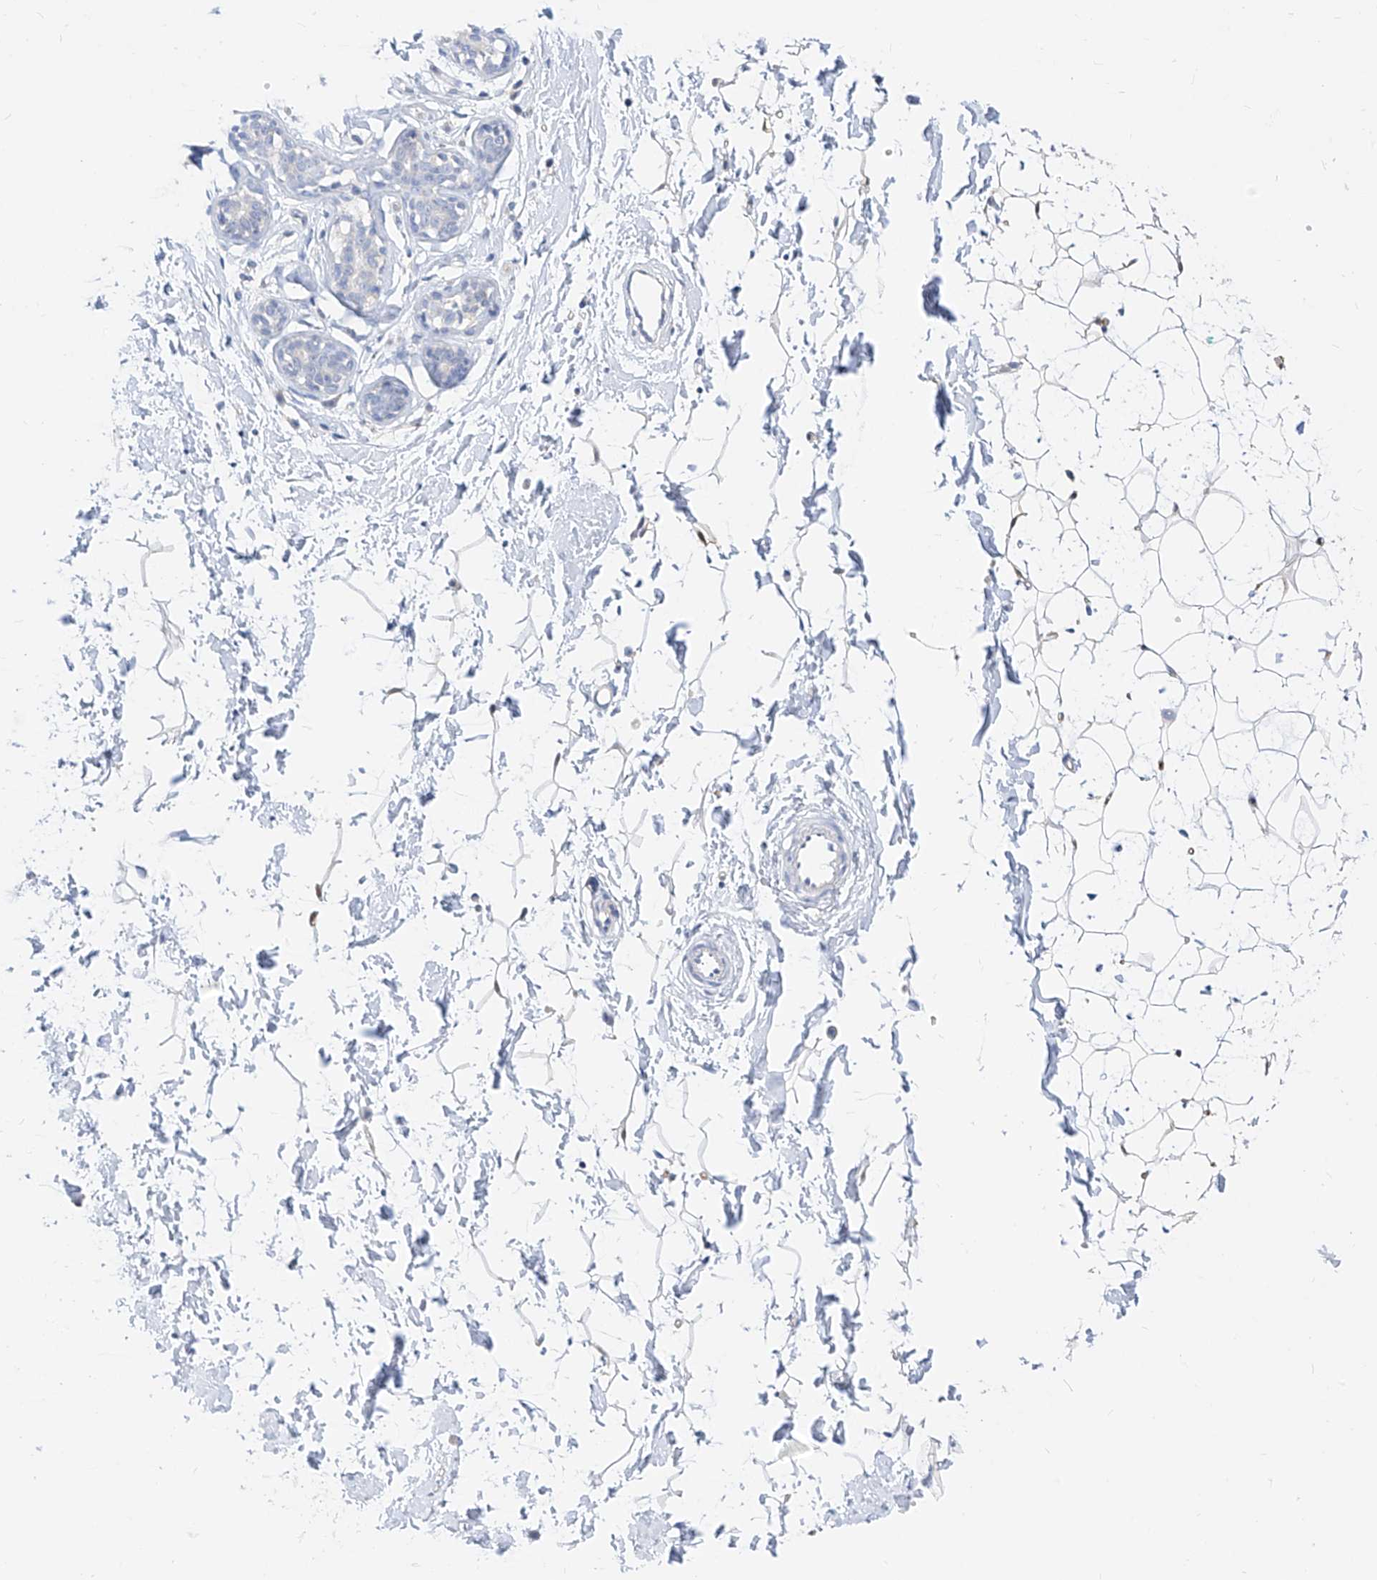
{"staining": {"intensity": "negative", "quantity": "none", "location": "none"}, "tissue": "adipose tissue", "cell_type": "Adipocytes", "image_type": "normal", "snomed": [{"axis": "morphology", "description": "Normal tissue, NOS"}, {"axis": "topography", "description": "Breast"}], "caption": "The micrograph shows no significant staining in adipocytes of adipose tissue.", "gene": "ZZEF1", "patient": {"sex": "female", "age": 23}}